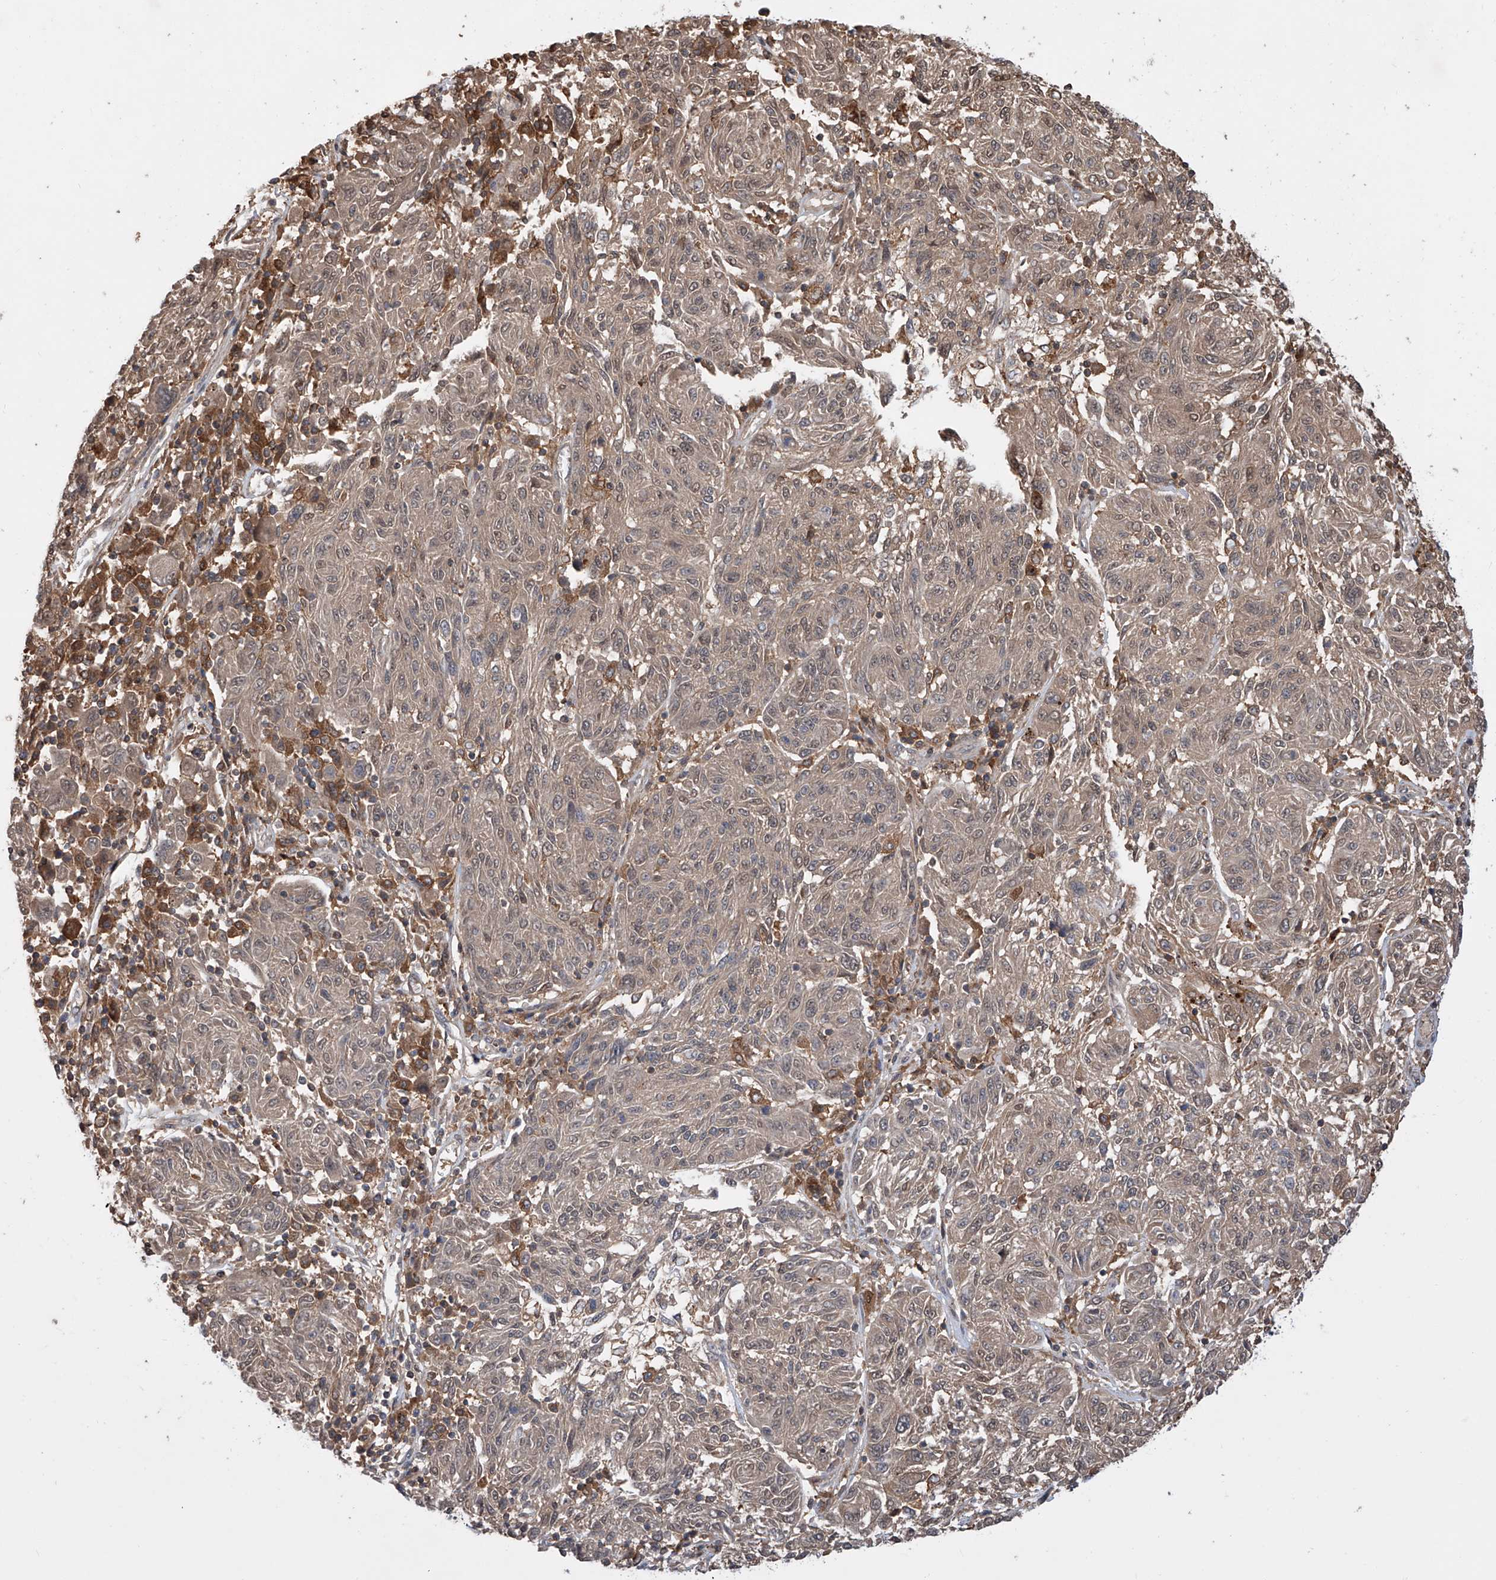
{"staining": {"intensity": "weak", "quantity": "<25%", "location": "cytoplasmic/membranous,nuclear"}, "tissue": "melanoma", "cell_type": "Tumor cells", "image_type": "cancer", "snomed": [{"axis": "morphology", "description": "Malignant melanoma, NOS"}, {"axis": "topography", "description": "Skin"}], "caption": "This micrograph is of melanoma stained with immunohistochemistry to label a protein in brown with the nuclei are counter-stained blue. There is no expression in tumor cells.", "gene": "HOXC8", "patient": {"sex": "male", "age": 53}}